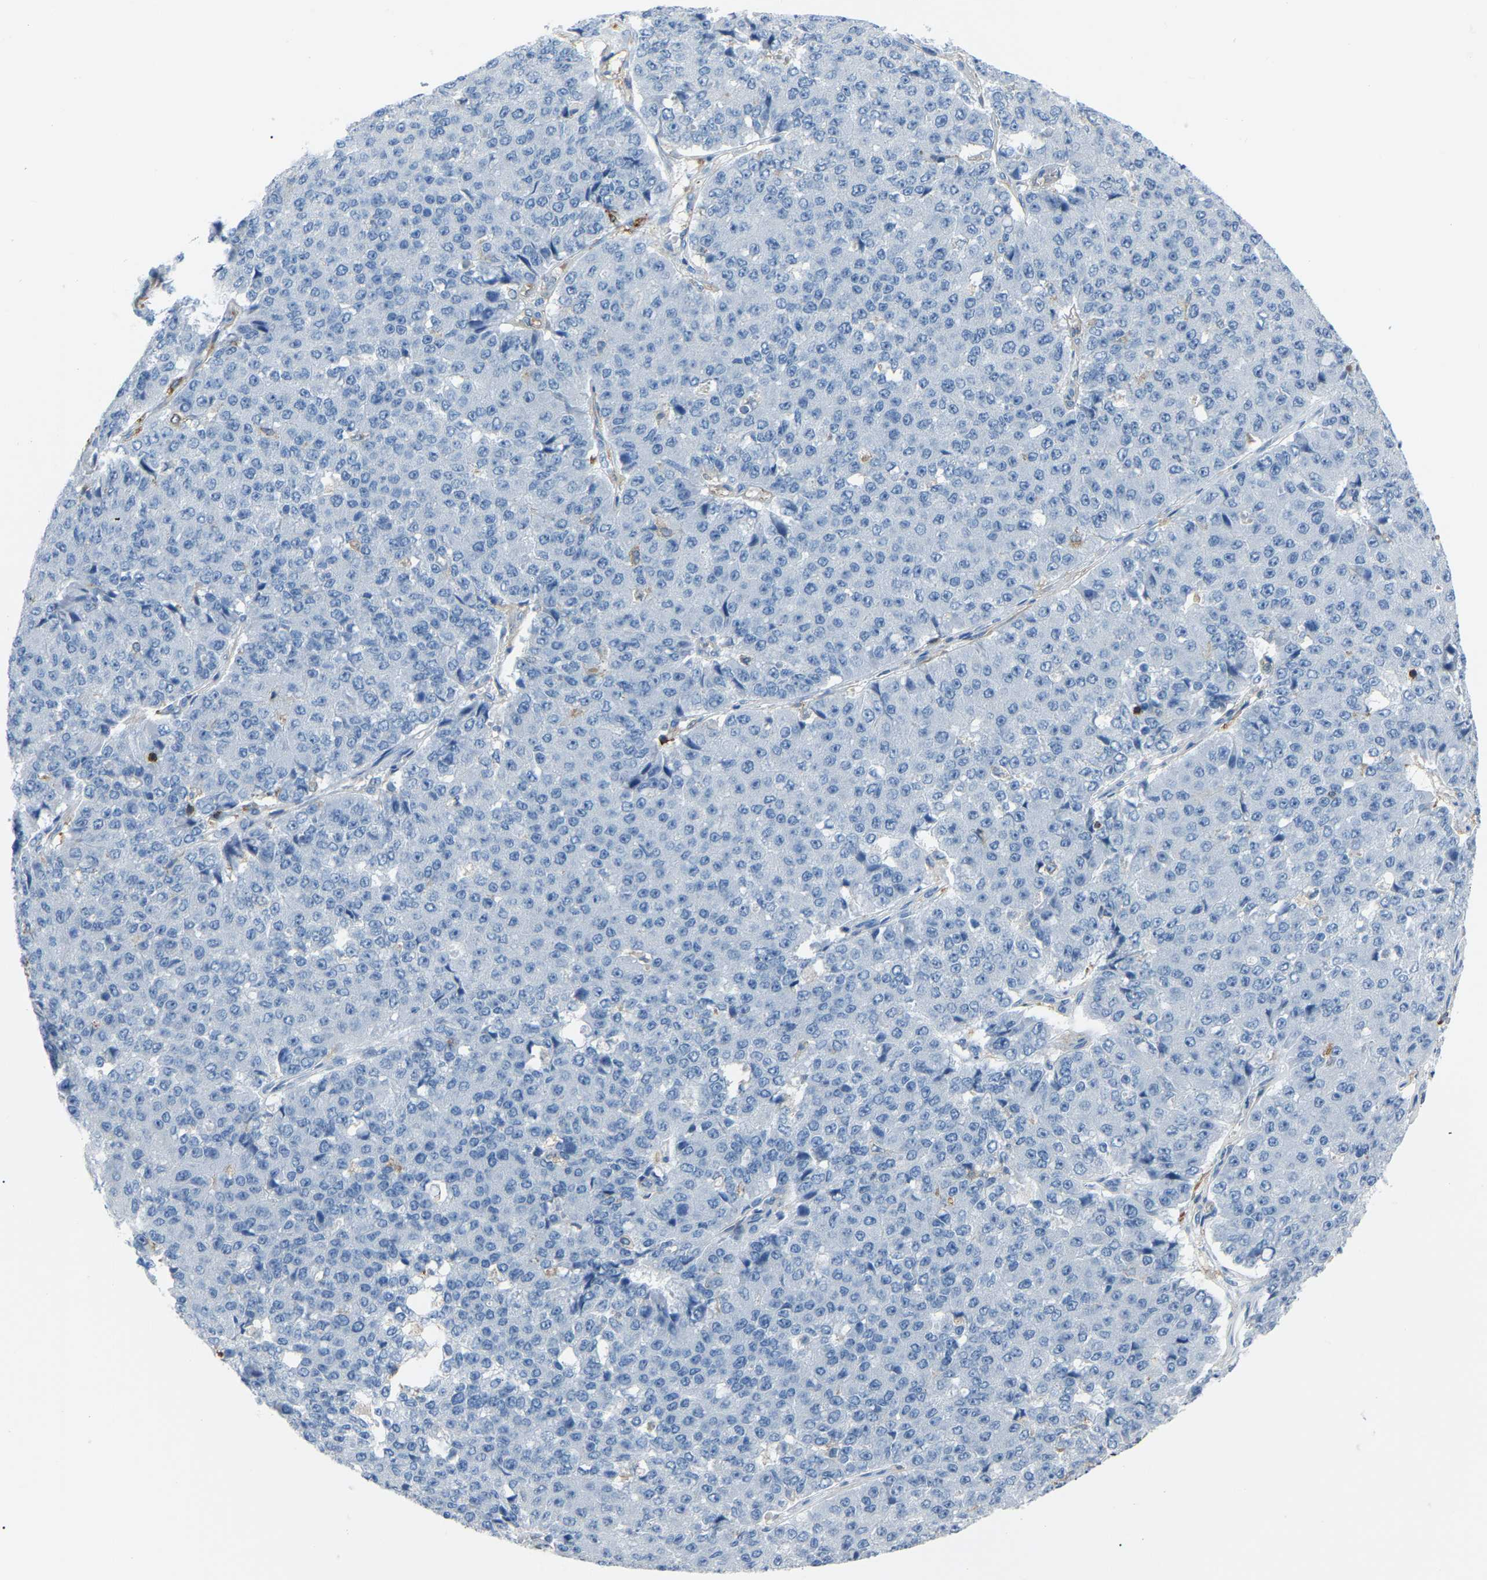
{"staining": {"intensity": "negative", "quantity": "none", "location": "none"}, "tissue": "pancreatic cancer", "cell_type": "Tumor cells", "image_type": "cancer", "snomed": [{"axis": "morphology", "description": "Adenocarcinoma, NOS"}, {"axis": "topography", "description": "Pancreas"}], "caption": "An immunohistochemistry image of pancreatic adenocarcinoma is shown. There is no staining in tumor cells of pancreatic adenocarcinoma.", "gene": "ARHGAP45", "patient": {"sex": "male", "age": 50}}